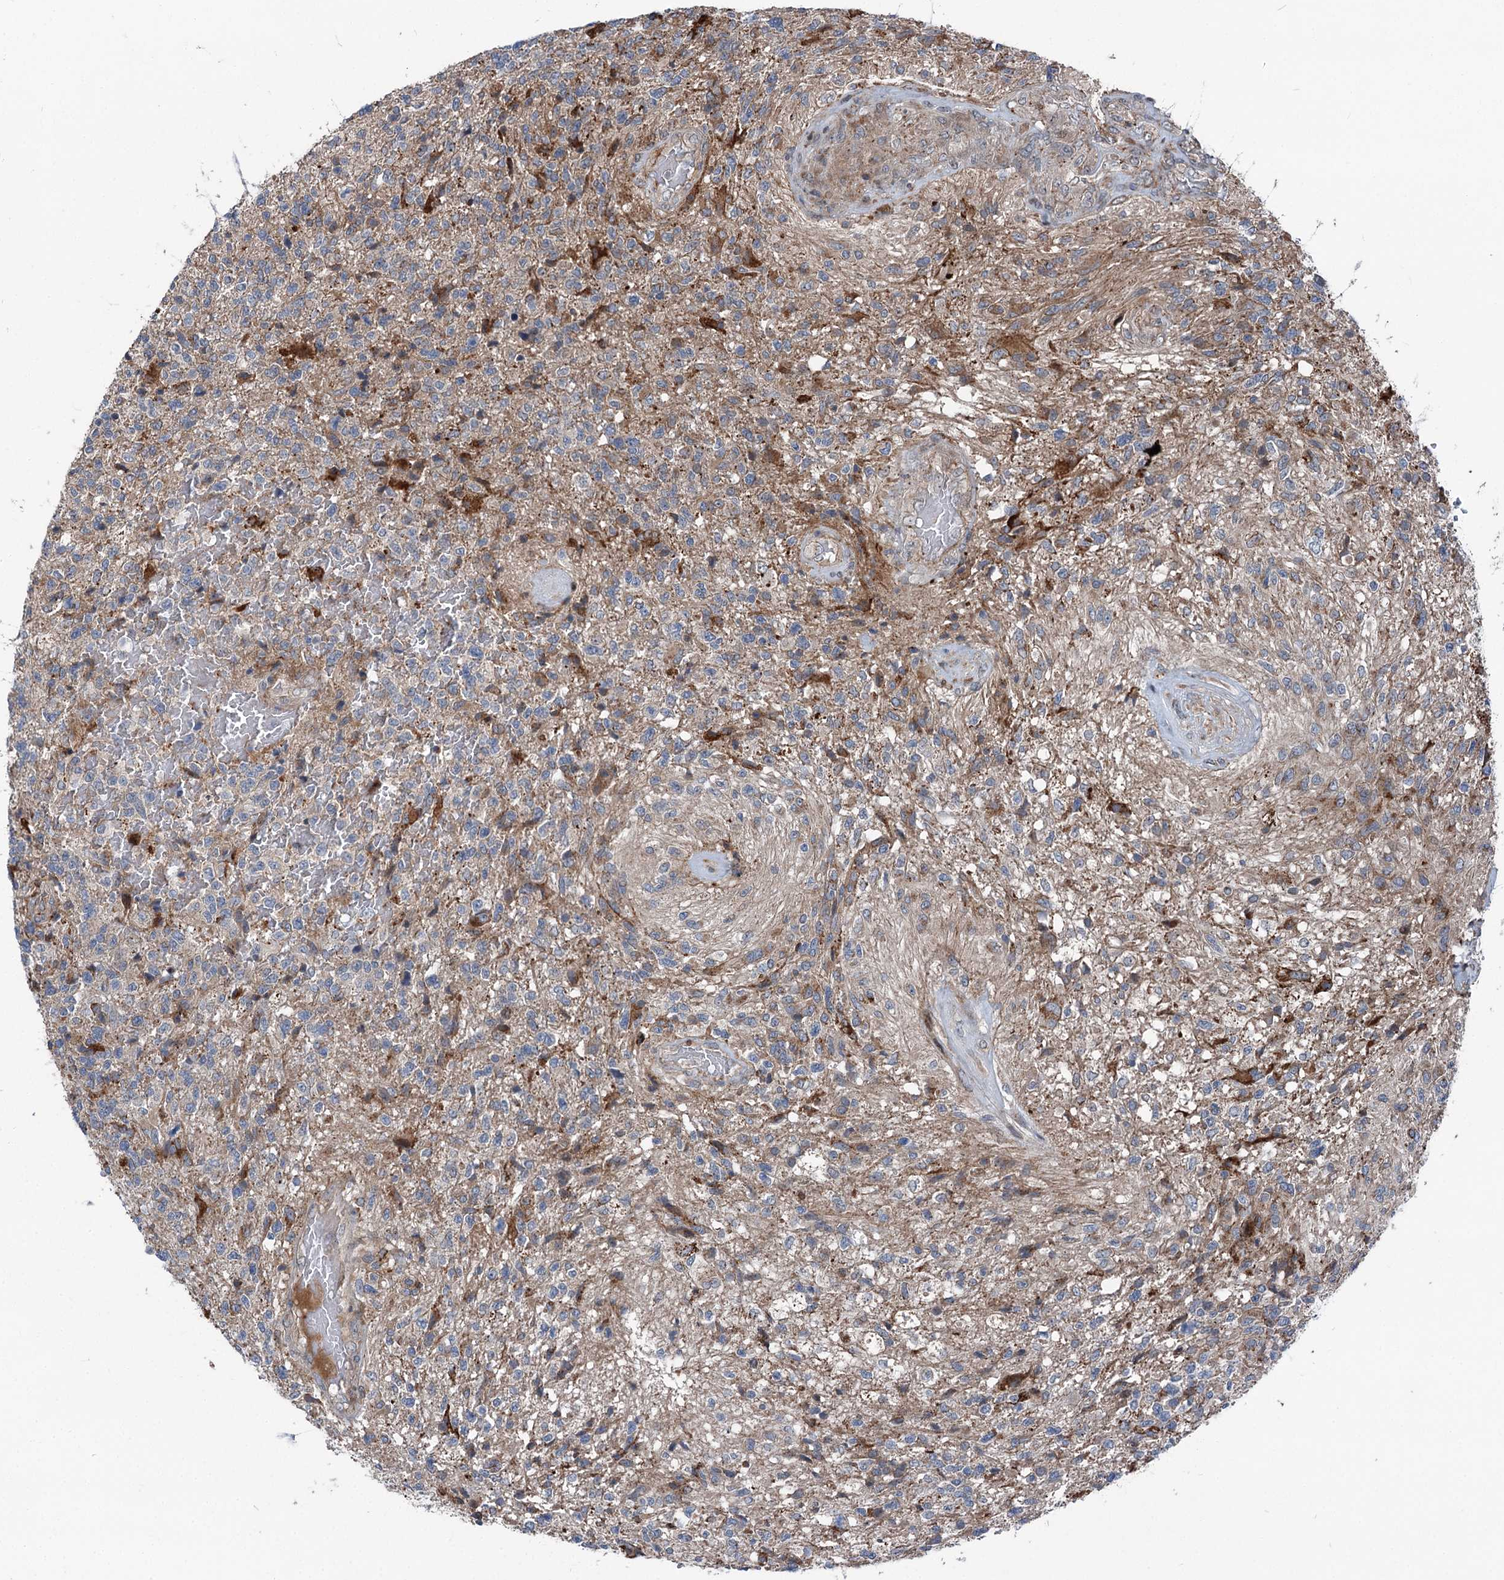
{"staining": {"intensity": "moderate", "quantity": "<25%", "location": "cytoplasmic/membranous"}, "tissue": "glioma", "cell_type": "Tumor cells", "image_type": "cancer", "snomed": [{"axis": "morphology", "description": "Glioma, malignant, High grade"}, {"axis": "topography", "description": "Brain"}], "caption": "This is an image of immunohistochemistry staining of malignant glioma (high-grade), which shows moderate staining in the cytoplasmic/membranous of tumor cells.", "gene": "POLR1D", "patient": {"sex": "male", "age": 56}}